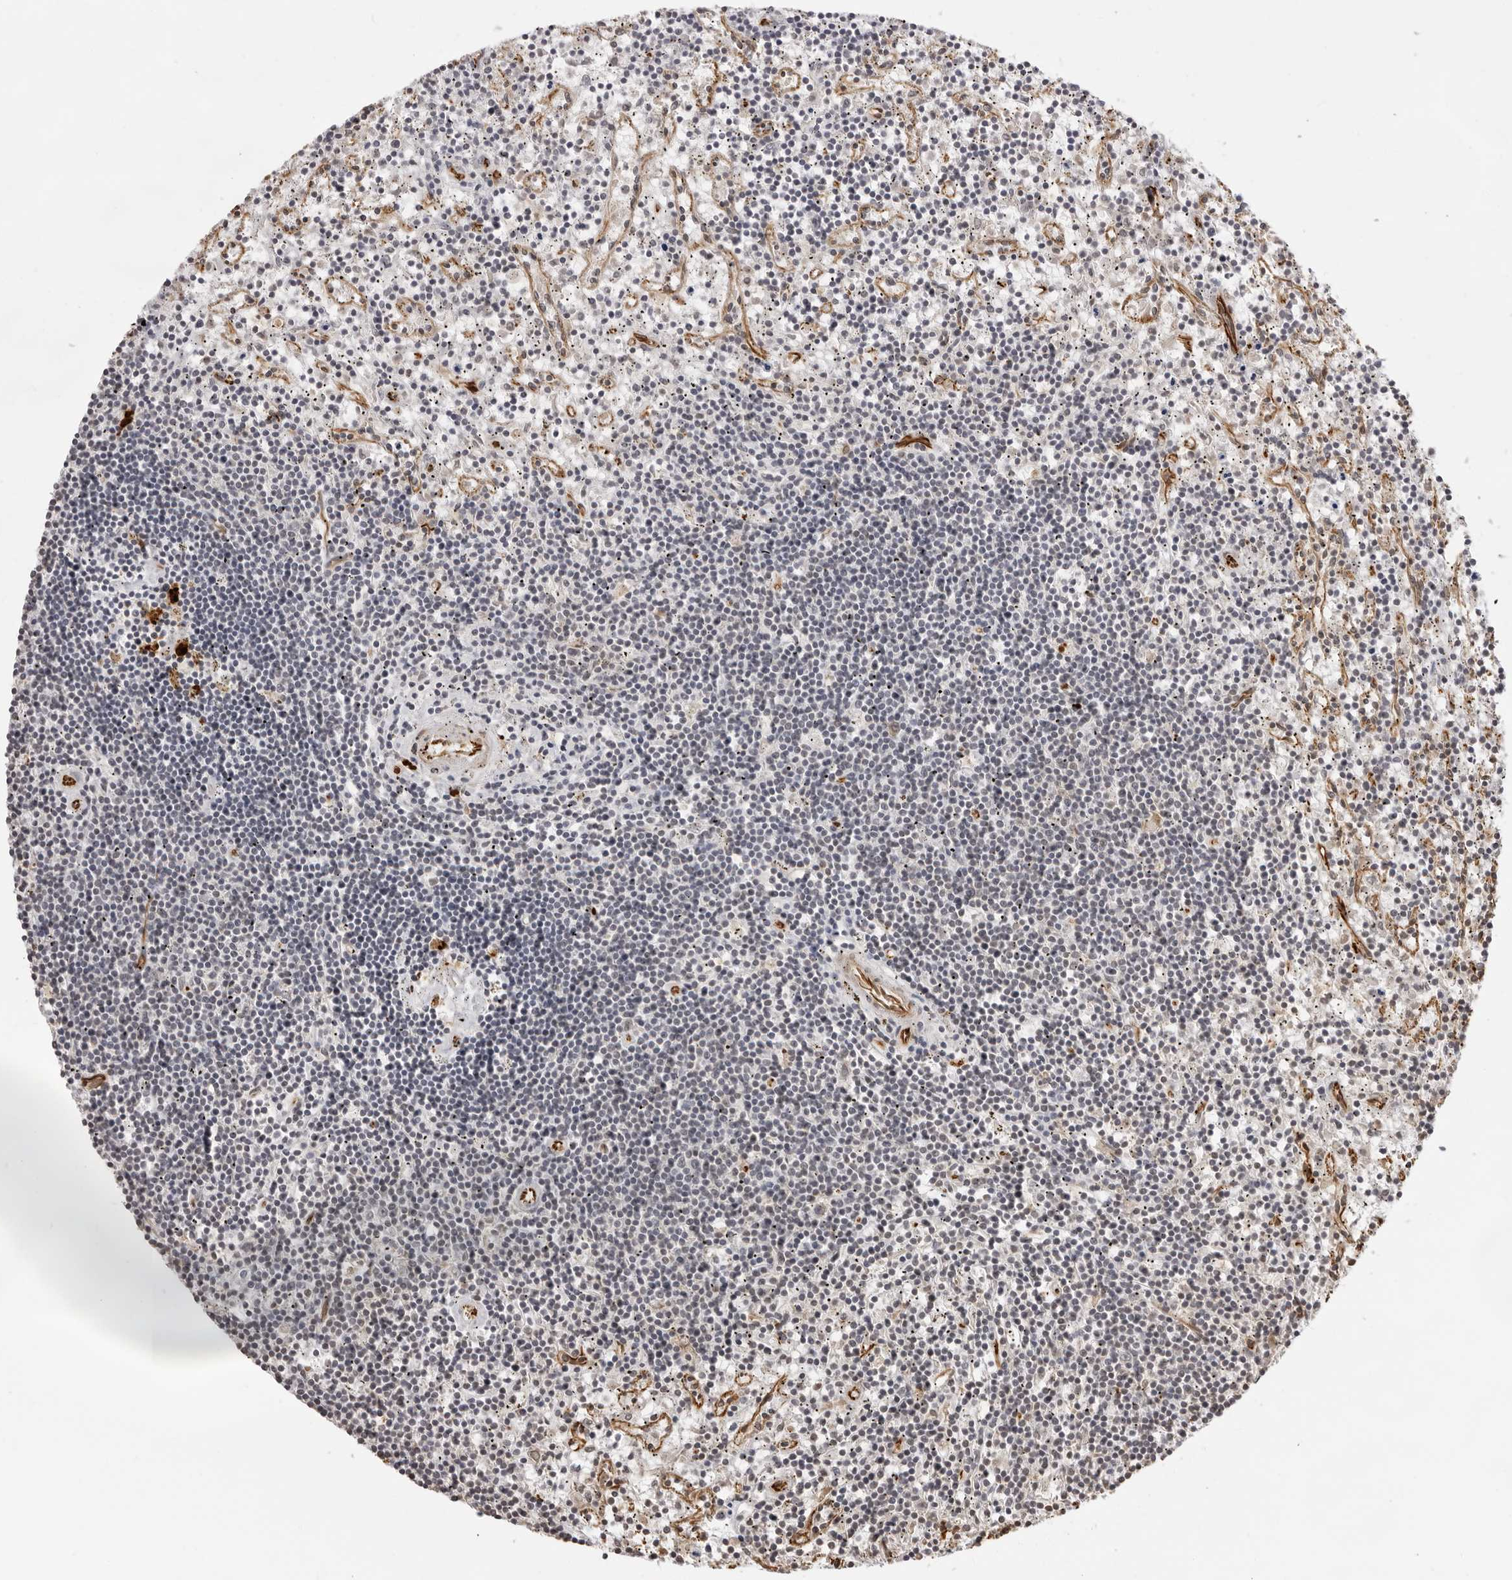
{"staining": {"intensity": "negative", "quantity": "none", "location": "none"}, "tissue": "lymphoma", "cell_type": "Tumor cells", "image_type": "cancer", "snomed": [{"axis": "morphology", "description": "Malignant lymphoma, non-Hodgkin's type, Low grade"}, {"axis": "topography", "description": "Spleen"}], "caption": "The micrograph reveals no staining of tumor cells in malignant lymphoma, non-Hodgkin's type (low-grade). (DAB IHC with hematoxylin counter stain).", "gene": "DYNLT5", "patient": {"sex": "male", "age": 76}}